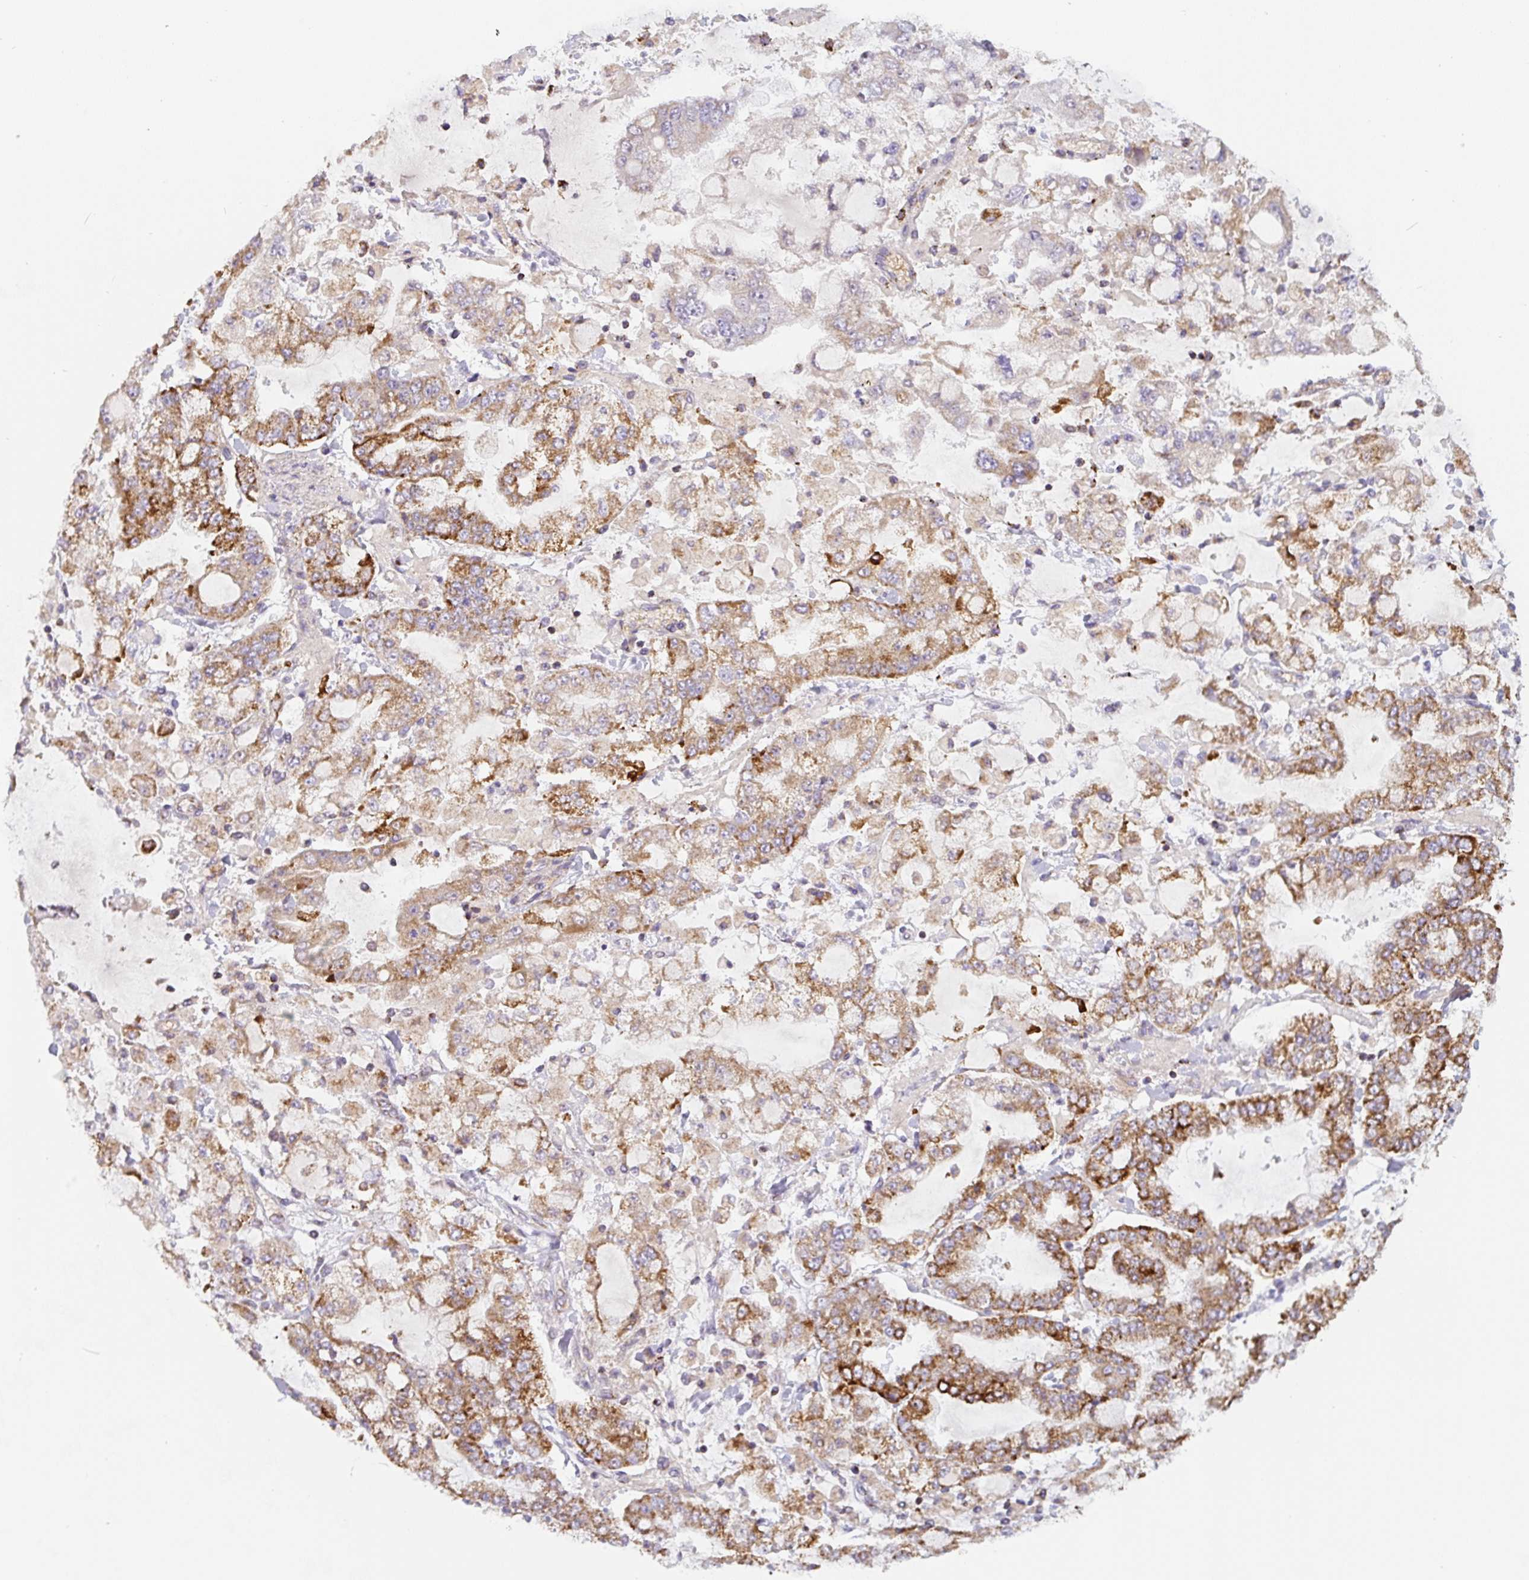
{"staining": {"intensity": "strong", "quantity": ">75%", "location": "cytoplasmic/membranous"}, "tissue": "stomach cancer", "cell_type": "Tumor cells", "image_type": "cancer", "snomed": [{"axis": "morphology", "description": "Normal tissue, NOS"}, {"axis": "morphology", "description": "Adenocarcinoma, NOS"}, {"axis": "topography", "description": "Stomach, upper"}, {"axis": "topography", "description": "Stomach"}], "caption": "This is a histology image of immunohistochemistry (IHC) staining of stomach cancer, which shows strong positivity in the cytoplasmic/membranous of tumor cells.", "gene": "MT-CO2", "patient": {"sex": "male", "age": 76}}